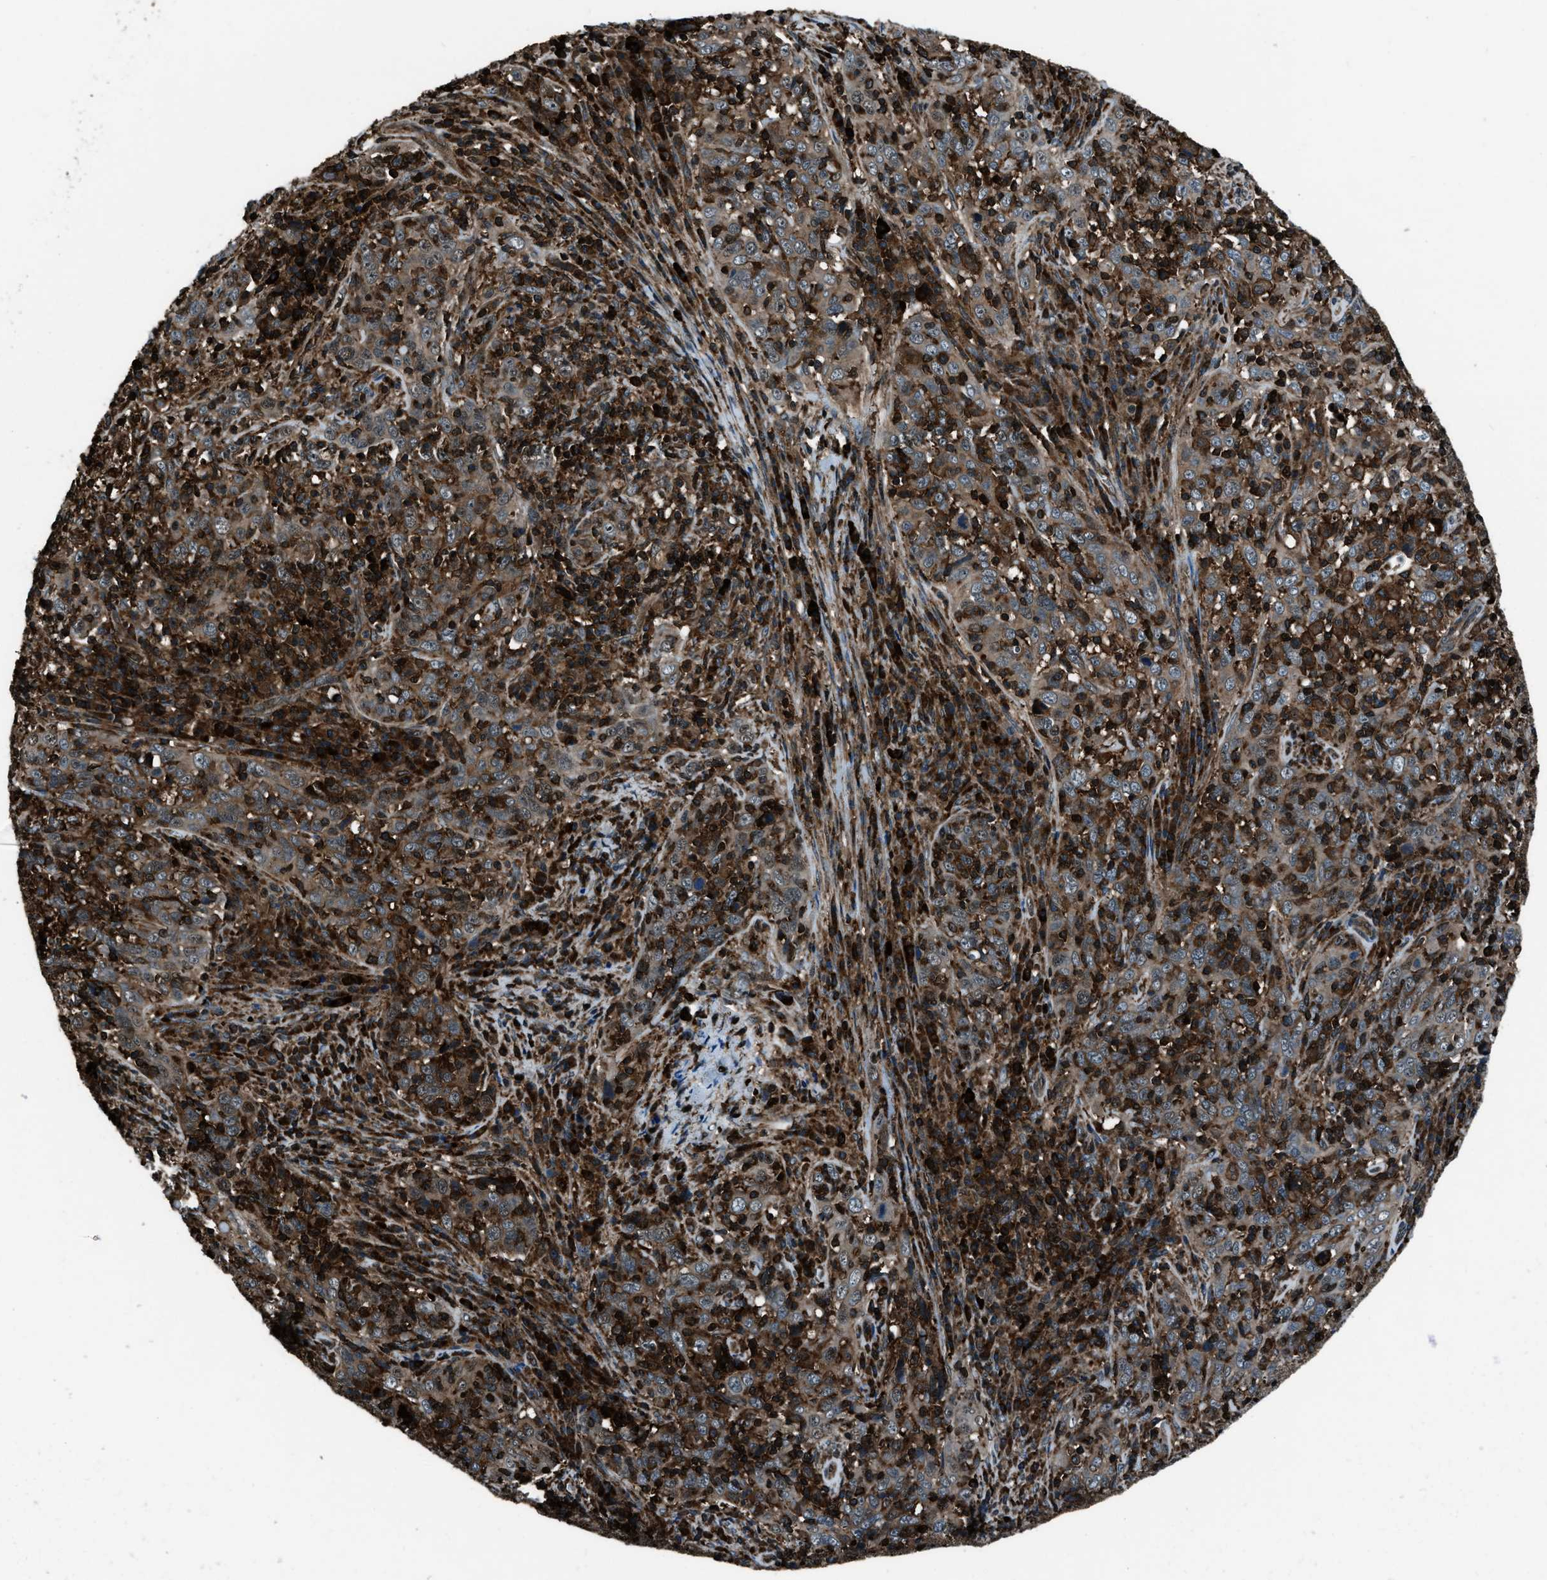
{"staining": {"intensity": "moderate", "quantity": ">75%", "location": "cytoplasmic/membranous"}, "tissue": "cervical cancer", "cell_type": "Tumor cells", "image_type": "cancer", "snomed": [{"axis": "morphology", "description": "Squamous cell carcinoma, NOS"}, {"axis": "topography", "description": "Cervix"}], "caption": "IHC micrograph of human squamous cell carcinoma (cervical) stained for a protein (brown), which shows medium levels of moderate cytoplasmic/membranous positivity in approximately >75% of tumor cells.", "gene": "SNX30", "patient": {"sex": "female", "age": 46}}